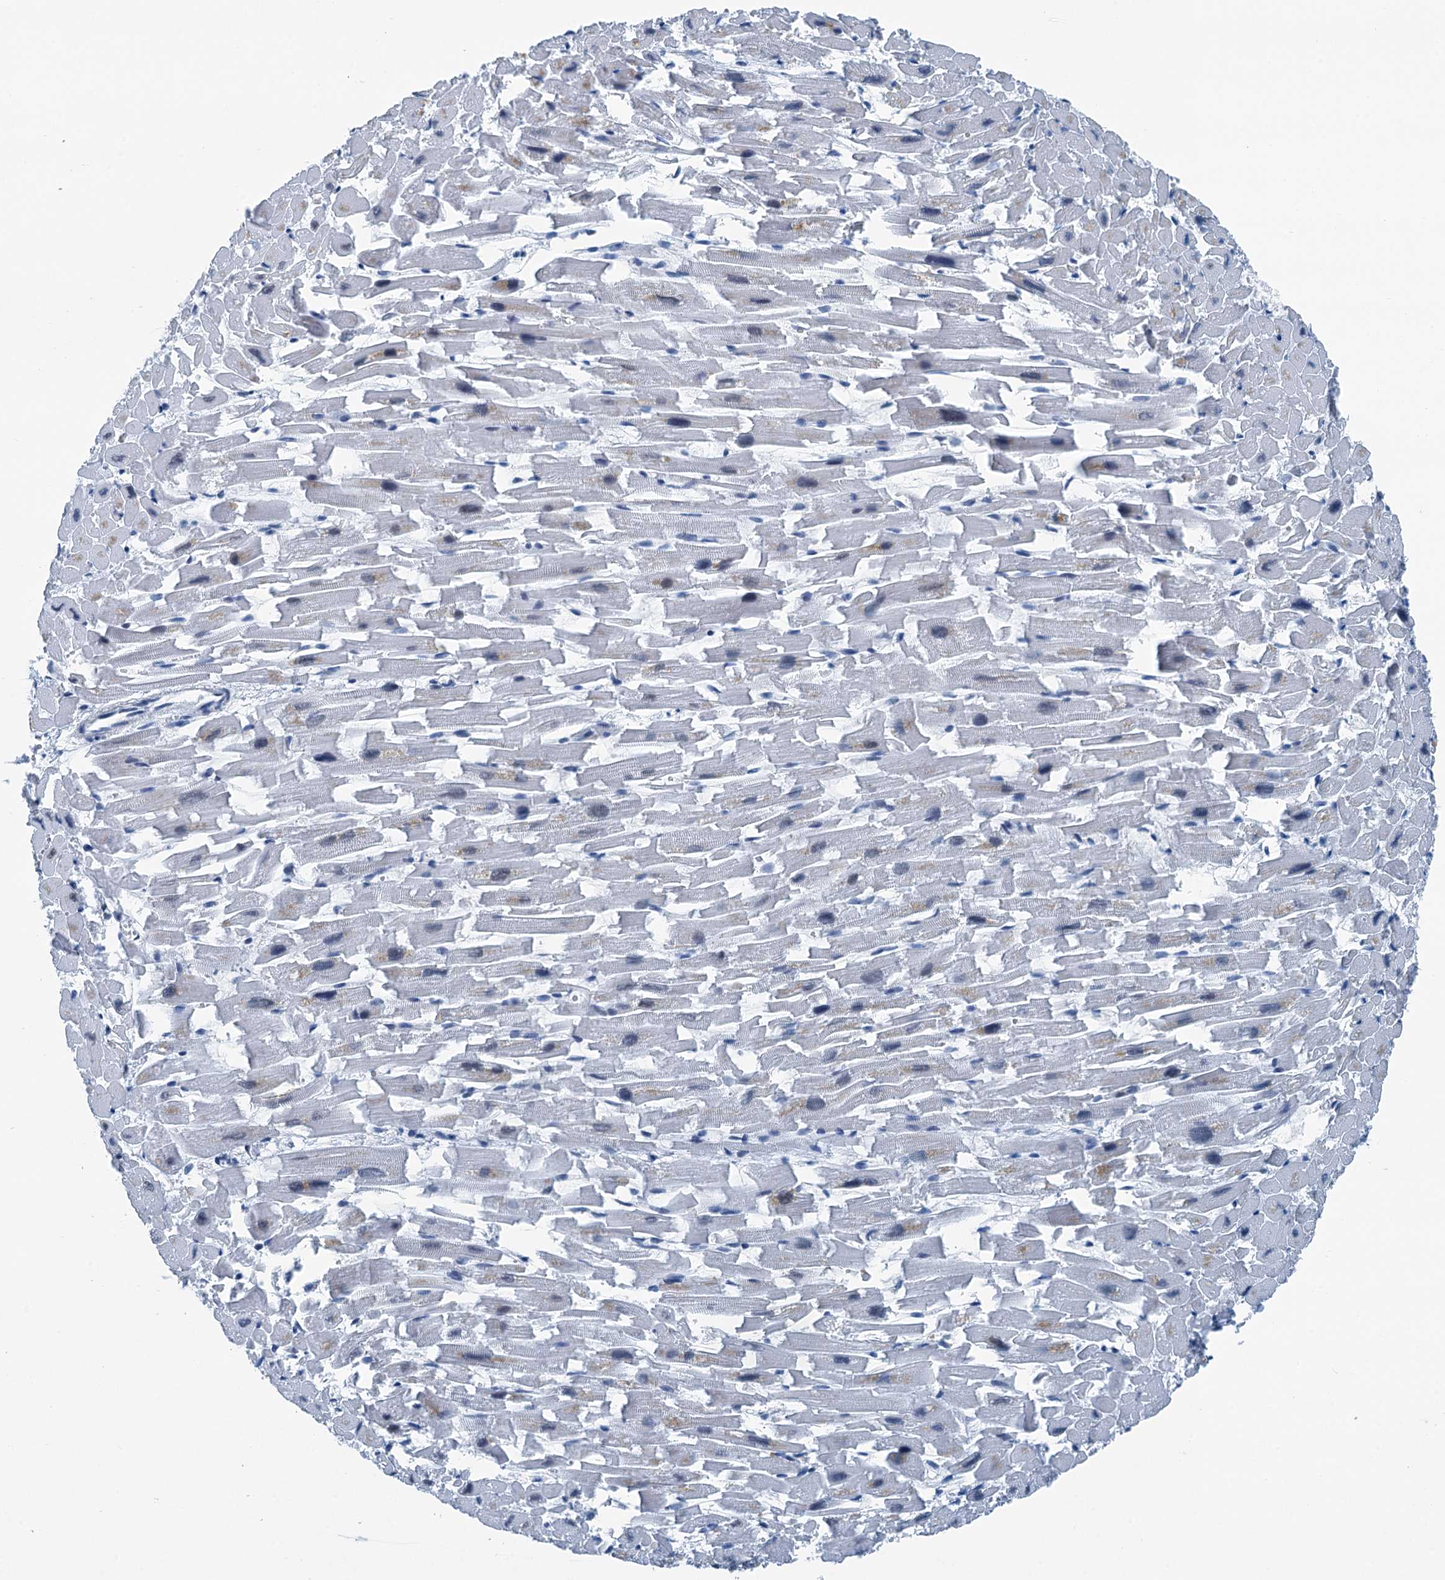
{"staining": {"intensity": "negative", "quantity": "none", "location": "none"}, "tissue": "heart muscle", "cell_type": "Cardiomyocytes", "image_type": "normal", "snomed": [{"axis": "morphology", "description": "Normal tissue, NOS"}, {"axis": "topography", "description": "Heart"}], "caption": "A high-resolution histopathology image shows IHC staining of unremarkable heart muscle, which reveals no significant staining in cardiomyocytes.", "gene": "TRPT1", "patient": {"sex": "female", "age": 64}}